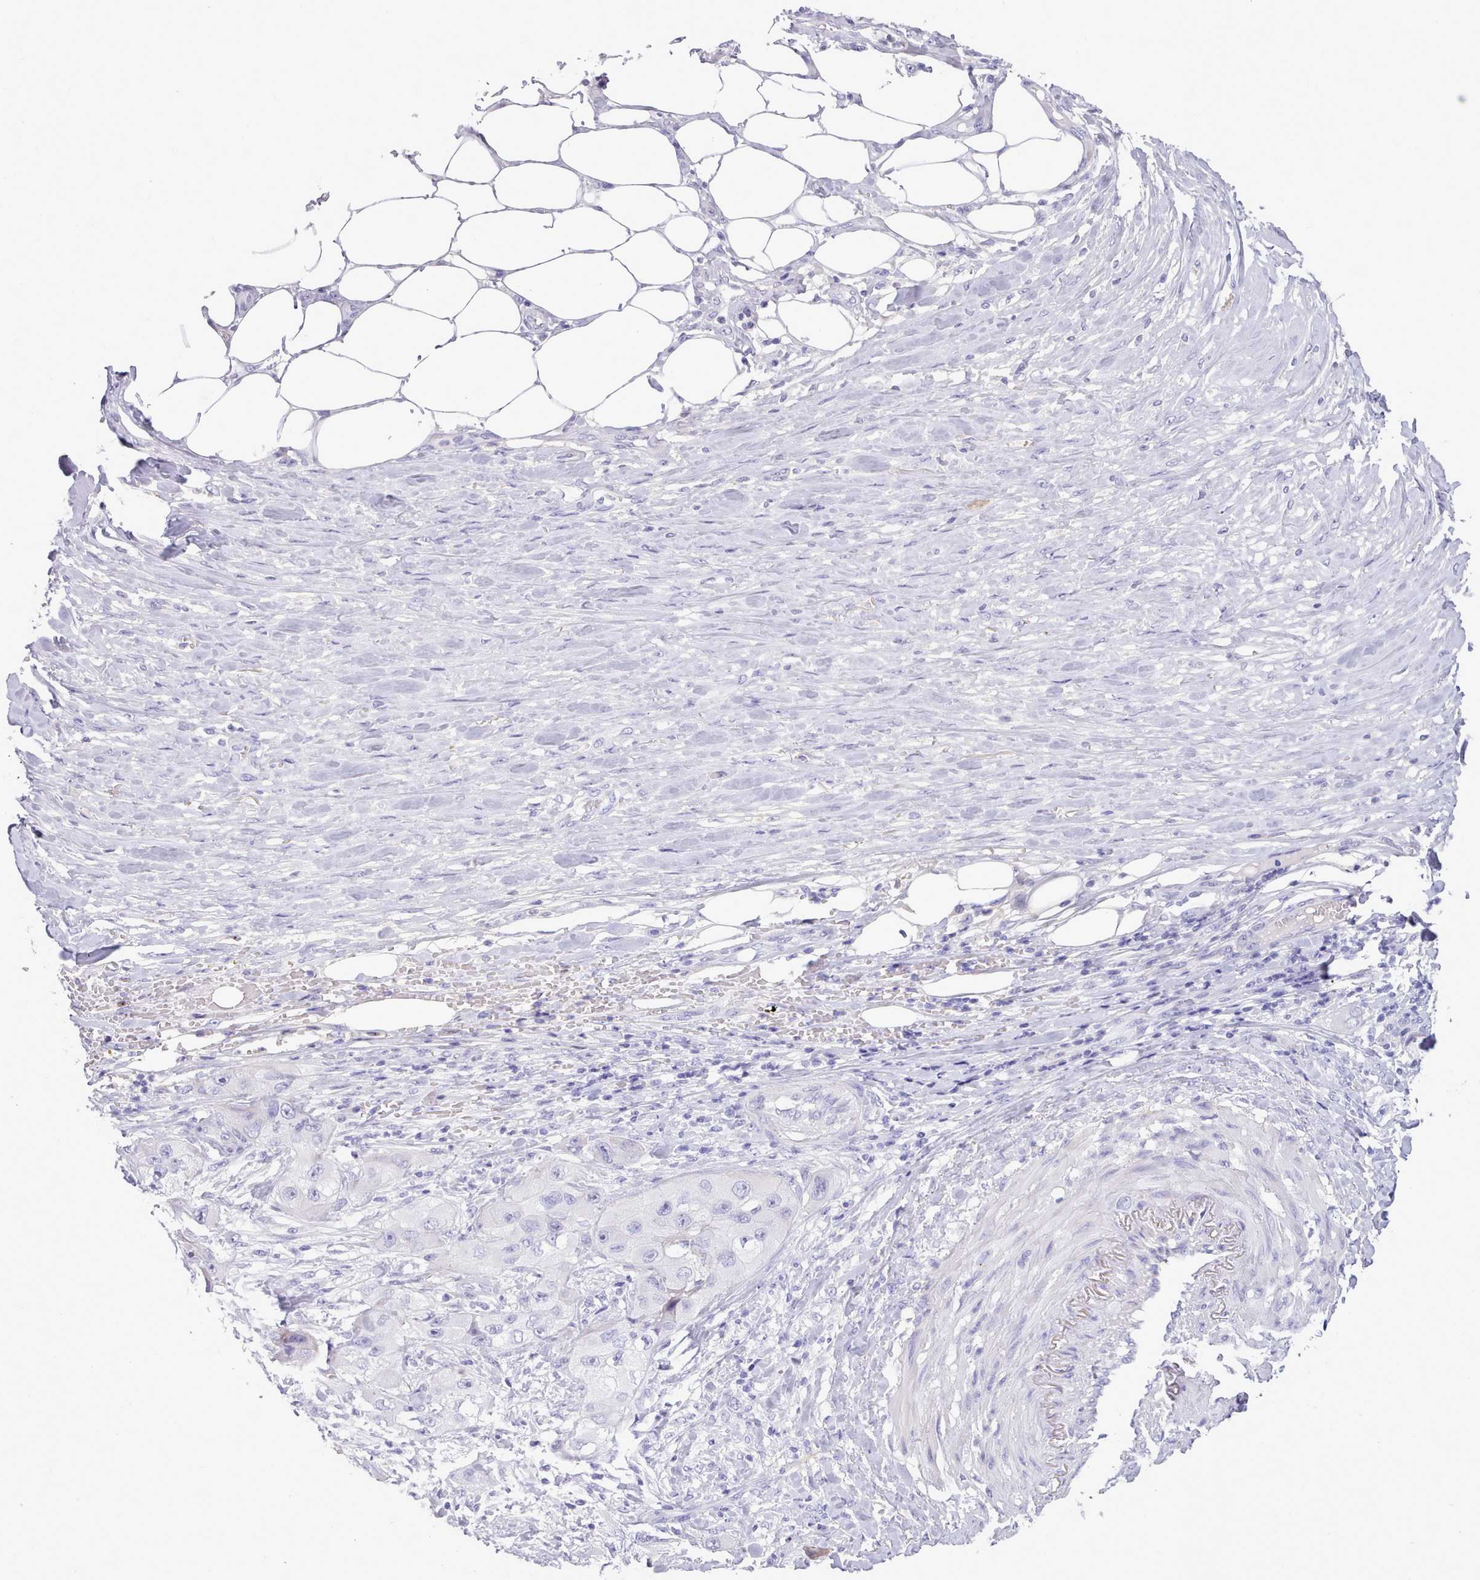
{"staining": {"intensity": "negative", "quantity": "none", "location": "none"}, "tissue": "skin cancer", "cell_type": "Tumor cells", "image_type": "cancer", "snomed": [{"axis": "morphology", "description": "Squamous cell carcinoma, NOS"}, {"axis": "topography", "description": "Skin"}, {"axis": "topography", "description": "Subcutis"}], "caption": "Immunohistochemical staining of skin cancer reveals no significant positivity in tumor cells.", "gene": "CYP2A13", "patient": {"sex": "male", "age": 73}}